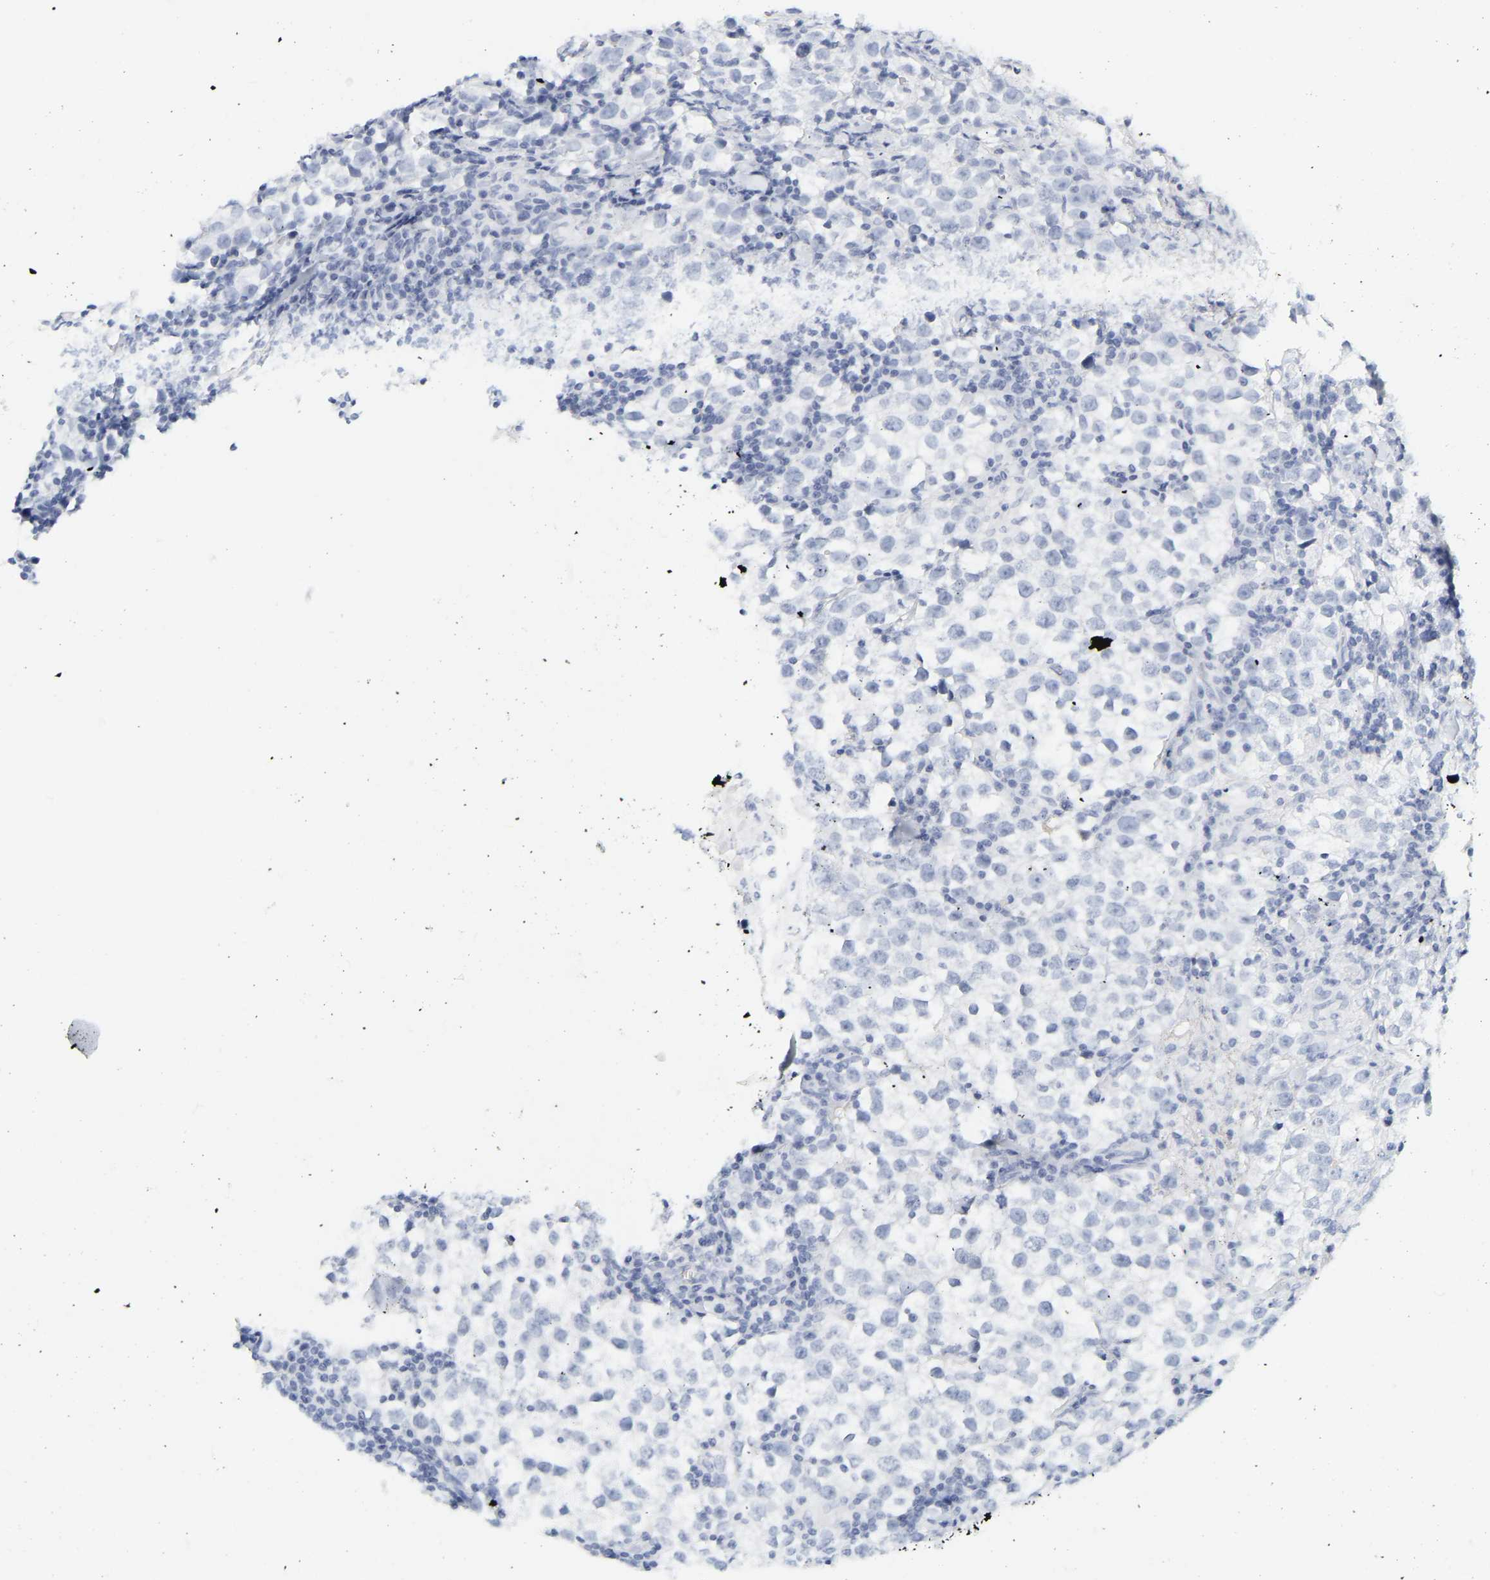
{"staining": {"intensity": "negative", "quantity": "none", "location": "none"}, "tissue": "testis cancer", "cell_type": "Tumor cells", "image_type": "cancer", "snomed": [{"axis": "morphology", "description": "Seminoma, NOS"}, {"axis": "morphology", "description": "Carcinoma, Embryonal, NOS"}, {"axis": "topography", "description": "Testis"}], "caption": "Tumor cells are negative for brown protein staining in testis cancer.", "gene": "GNAS", "patient": {"sex": "male", "age": 36}}